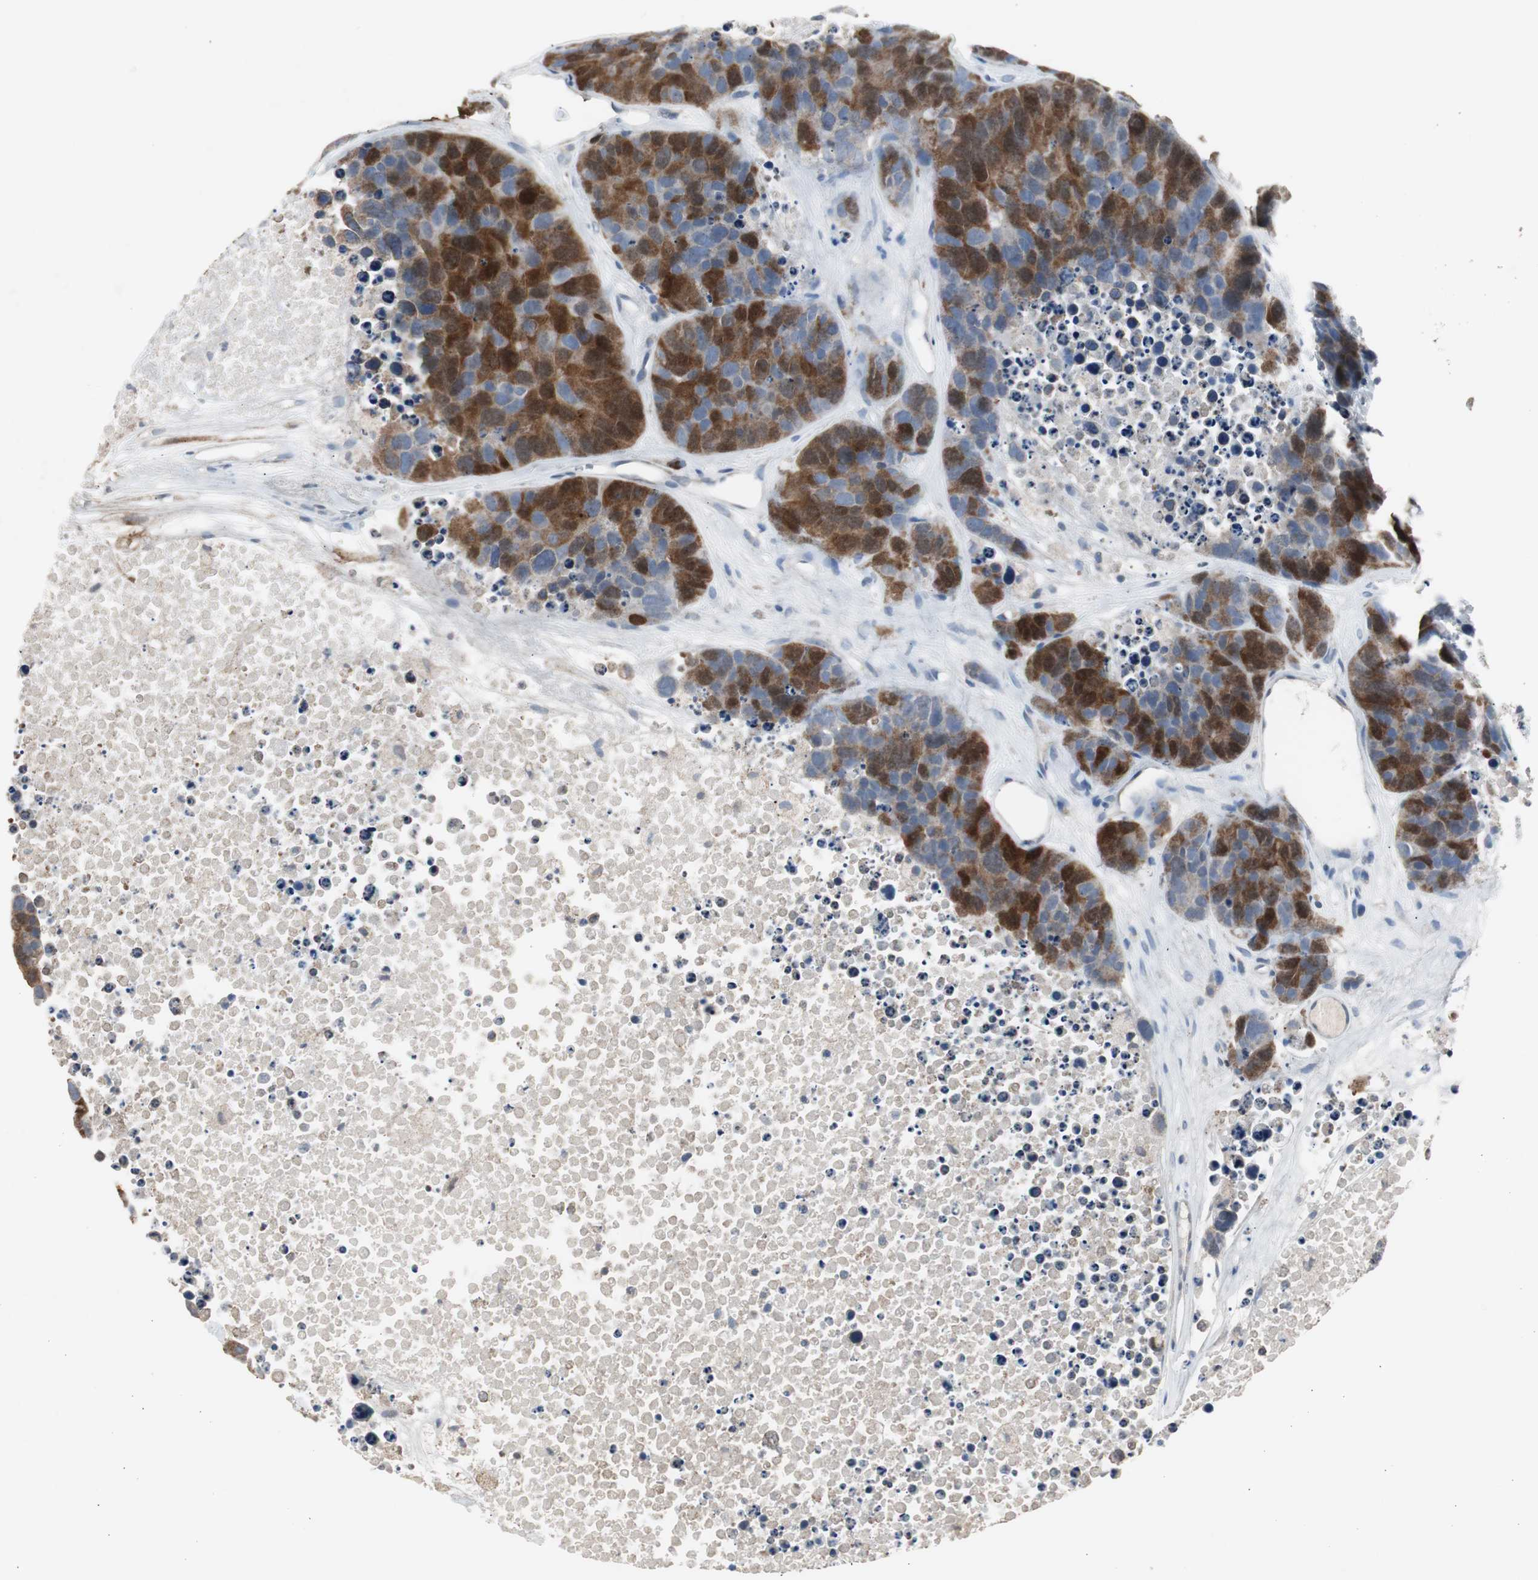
{"staining": {"intensity": "moderate", "quantity": "25%-75%", "location": "cytoplasmic/membranous"}, "tissue": "carcinoid", "cell_type": "Tumor cells", "image_type": "cancer", "snomed": [{"axis": "morphology", "description": "Carcinoid, malignant, NOS"}, {"axis": "topography", "description": "Lung"}], "caption": "Carcinoid (malignant) stained with a brown dye demonstrates moderate cytoplasmic/membranous positive staining in about 25%-75% of tumor cells.", "gene": "TK1", "patient": {"sex": "male", "age": 60}}